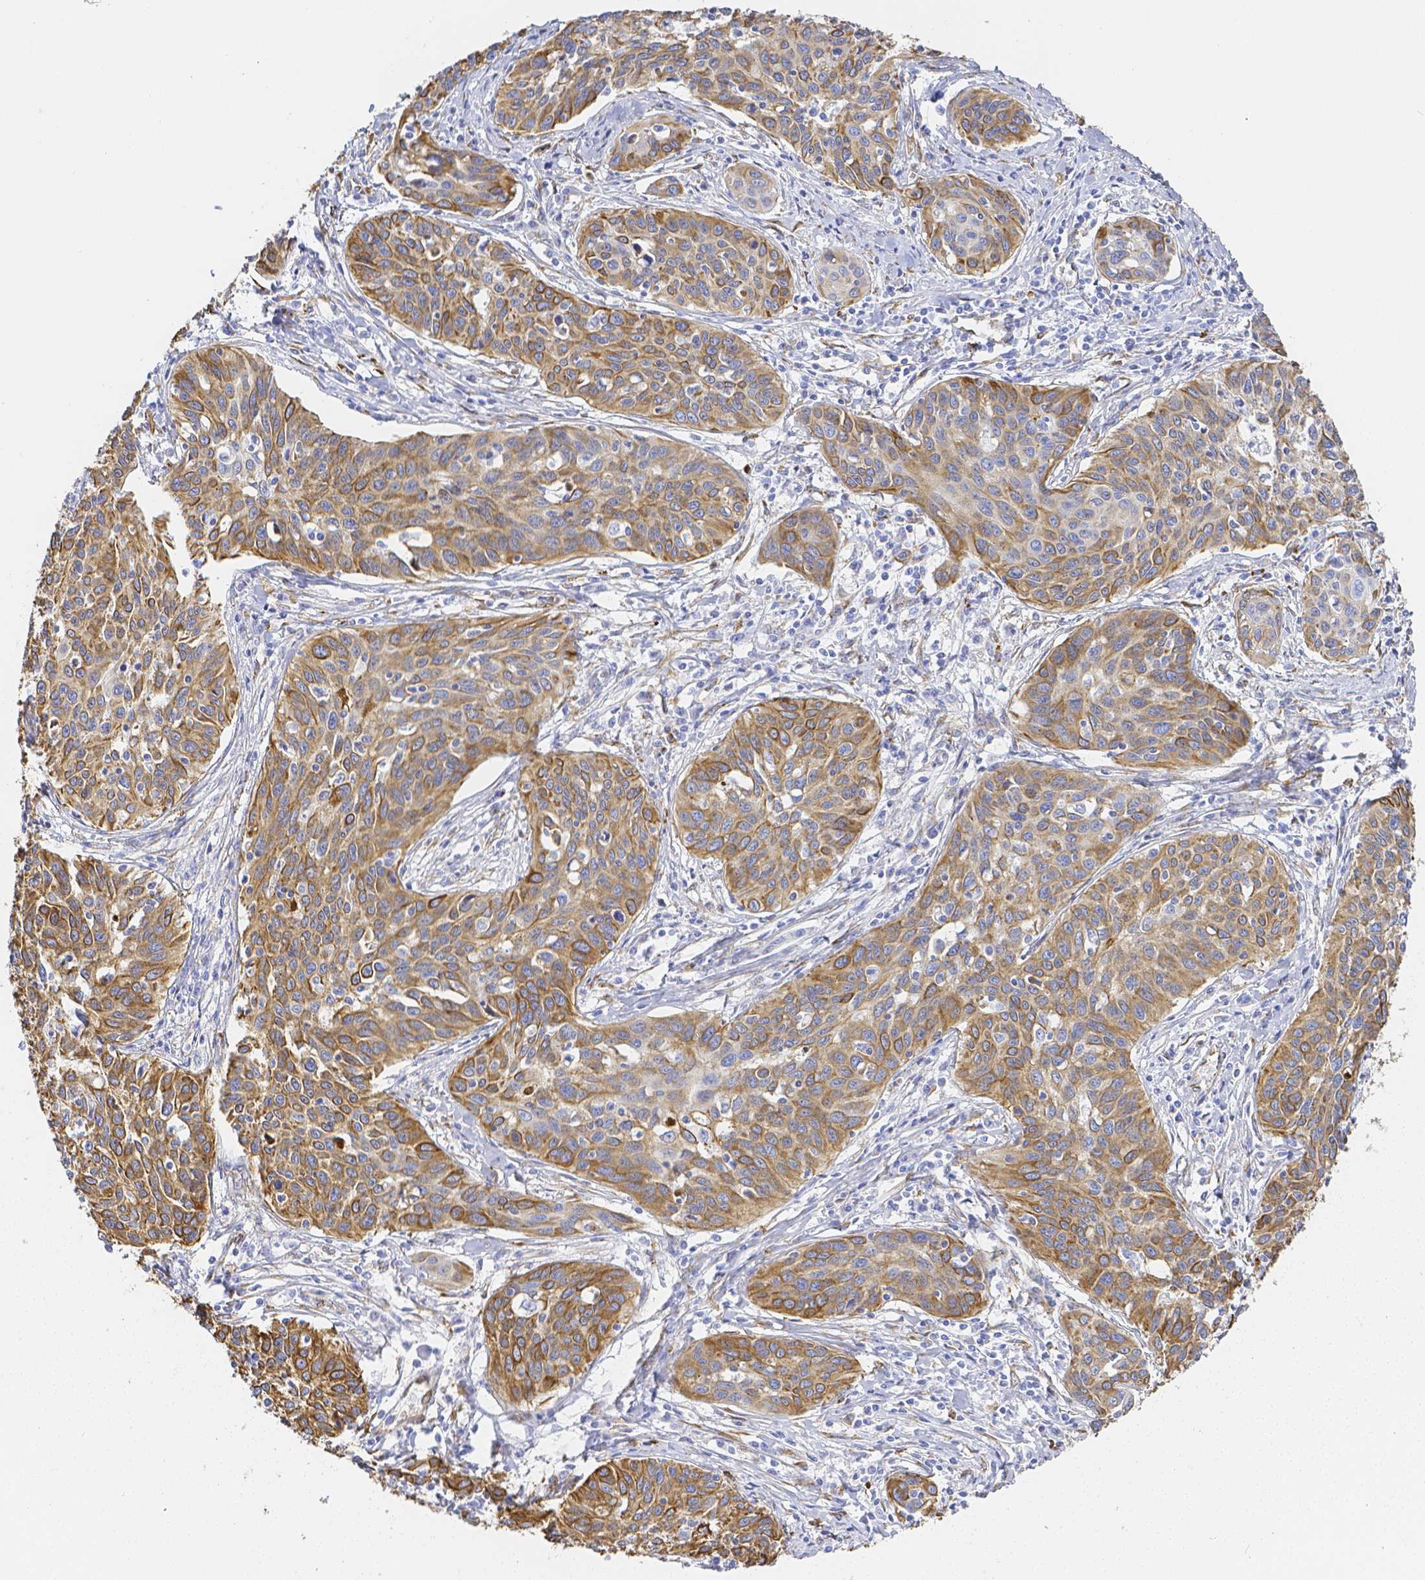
{"staining": {"intensity": "moderate", "quantity": "<25%", "location": "cytoplasmic/membranous"}, "tissue": "cervical cancer", "cell_type": "Tumor cells", "image_type": "cancer", "snomed": [{"axis": "morphology", "description": "Squamous cell carcinoma, NOS"}, {"axis": "topography", "description": "Cervix"}], "caption": "Brown immunohistochemical staining in cervical cancer exhibits moderate cytoplasmic/membranous staining in about <25% of tumor cells.", "gene": "SMURF1", "patient": {"sex": "female", "age": 31}}